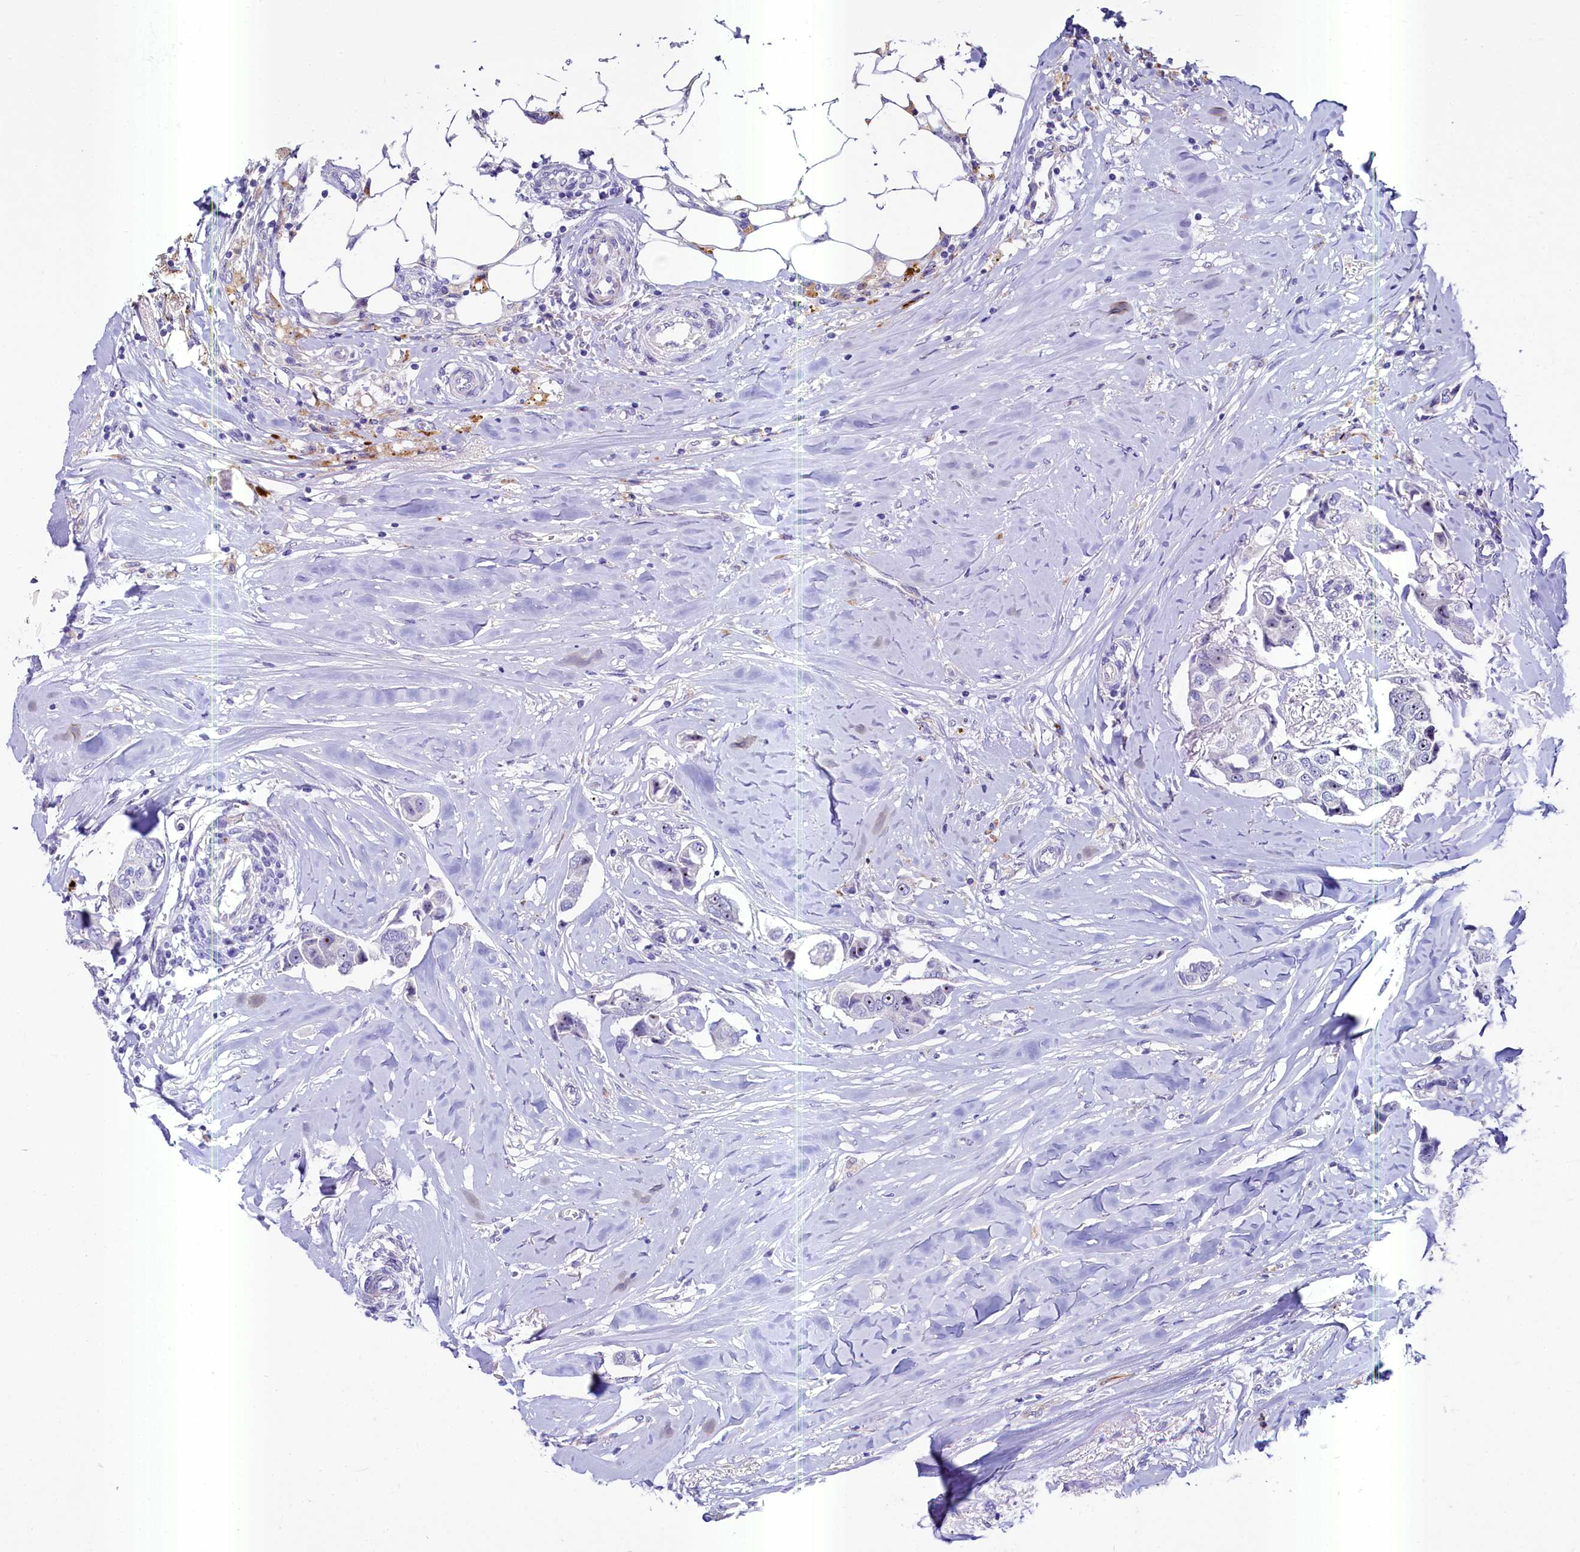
{"staining": {"intensity": "moderate", "quantity": ">75%", "location": "nuclear"}, "tissue": "breast cancer", "cell_type": "Tumor cells", "image_type": "cancer", "snomed": [{"axis": "morphology", "description": "Duct carcinoma"}, {"axis": "topography", "description": "Breast"}], "caption": "Moderate nuclear expression for a protein is appreciated in about >75% of tumor cells of breast intraductal carcinoma using immunohistochemistry (IHC).", "gene": "SH3TC2", "patient": {"sex": "female", "age": 80}}